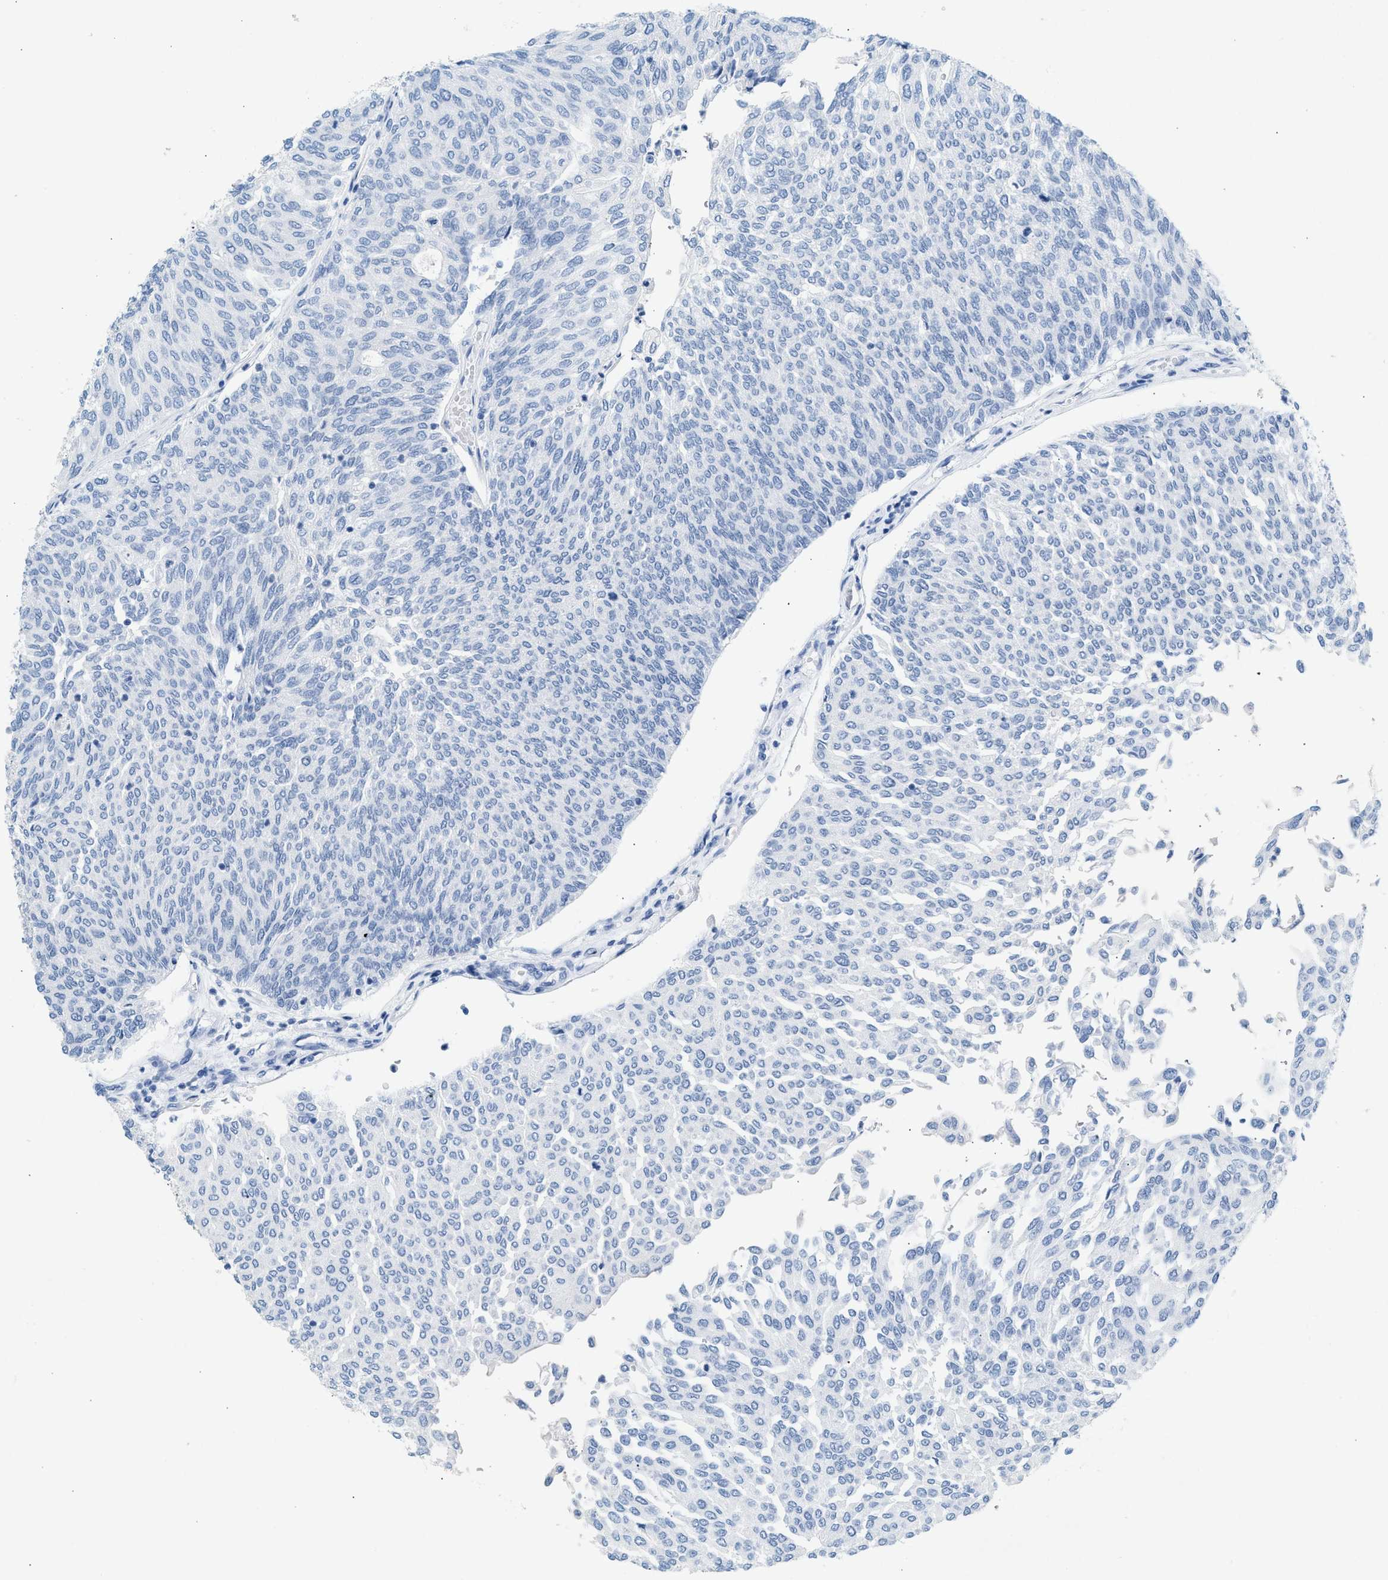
{"staining": {"intensity": "negative", "quantity": "none", "location": "none"}, "tissue": "urothelial cancer", "cell_type": "Tumor cells", "image_type": "cancer", "snomed": [{"axis": "morphology", "description": "Urothelial carcinoma, Low grade"}, {"axis": "topography", "description": "Urinary bladder"}], "caption": "There is no significant staining in tumor cells of low-grade urothelial carcinoma.", "gene": "HHATL", "patient": {"sex": "female", "age": 79}}